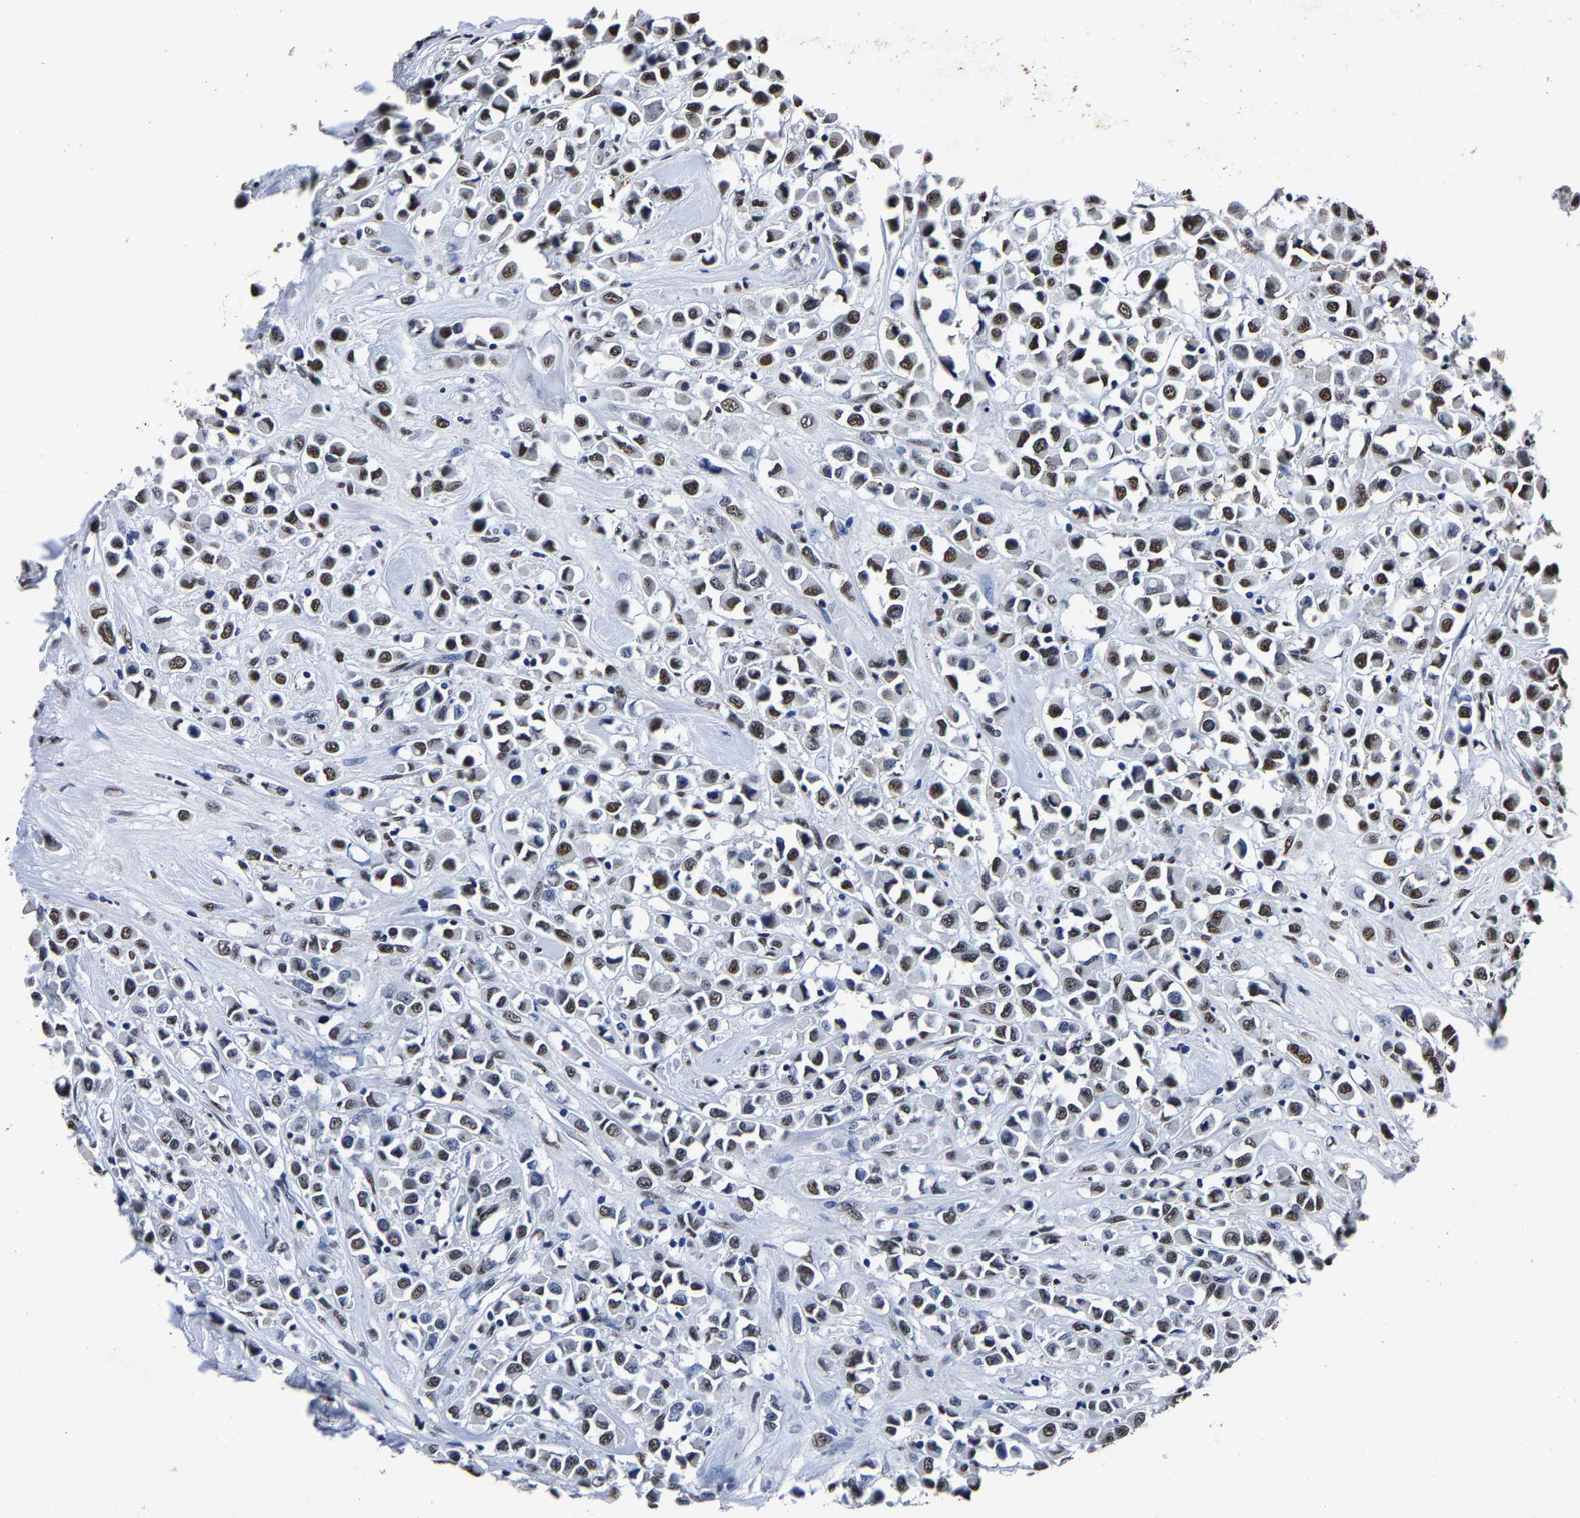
{"staining": {"intensity": "moderate", "quantity": ">75%", "location": "nuclear"}, "tissue": "breast cancer", "cell_type": "Tumor cells", "image_type": "cancer", "snomed": [{"axis": "morphology", "description": "Duct carcinoma"}, {"axis": "topography", "description": "Breast"}], "caption": "Immunohistochemical staining of human breast cancer (infiltrating ductal carcinoma) demonstrates medium levels of moderate nuclear positivity in approximately >75% of tumor cells.", "gene": "RBM45", "patient": {"sex": "female", "age": 61}}